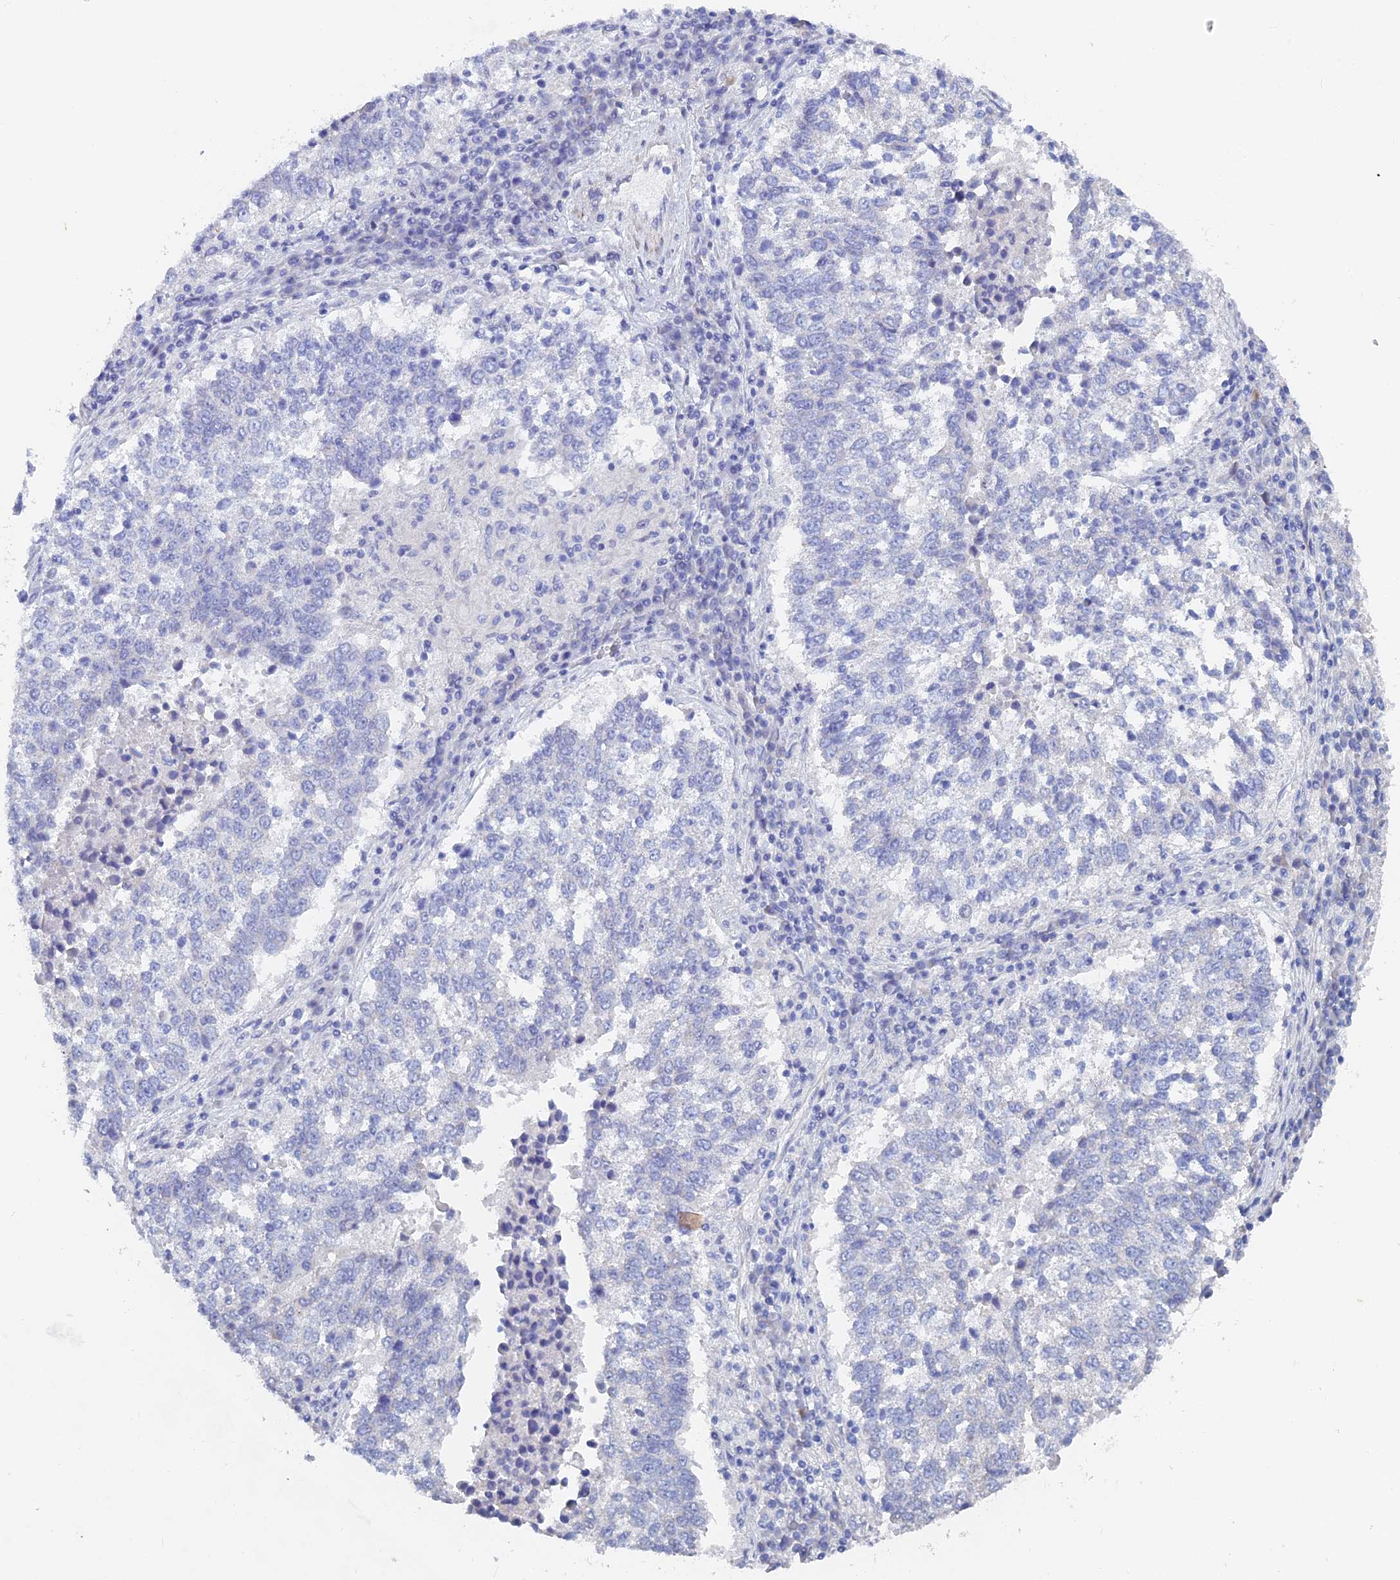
{"staining": {"intensity": "negative", "quantity": "none", "location": "none"}, "tissue": "lung cancer", "cell_type": "Tumor cells", "image_type": "cancer", "snomed": [{"axis": "morphology", "description": "Squamous cell carcinoma, NOS"}, {"axis": "topography", "description": "Lung"}], "caption": "Immunohistochemistry (IHC) micrograph of neoplastic tissue: human squamous cell carcinoma (lung) stained with DAB shows no significant protein staining in tumor cells.", "gene": "DRGX", "patient": {"sex": "male", "age": 73}}